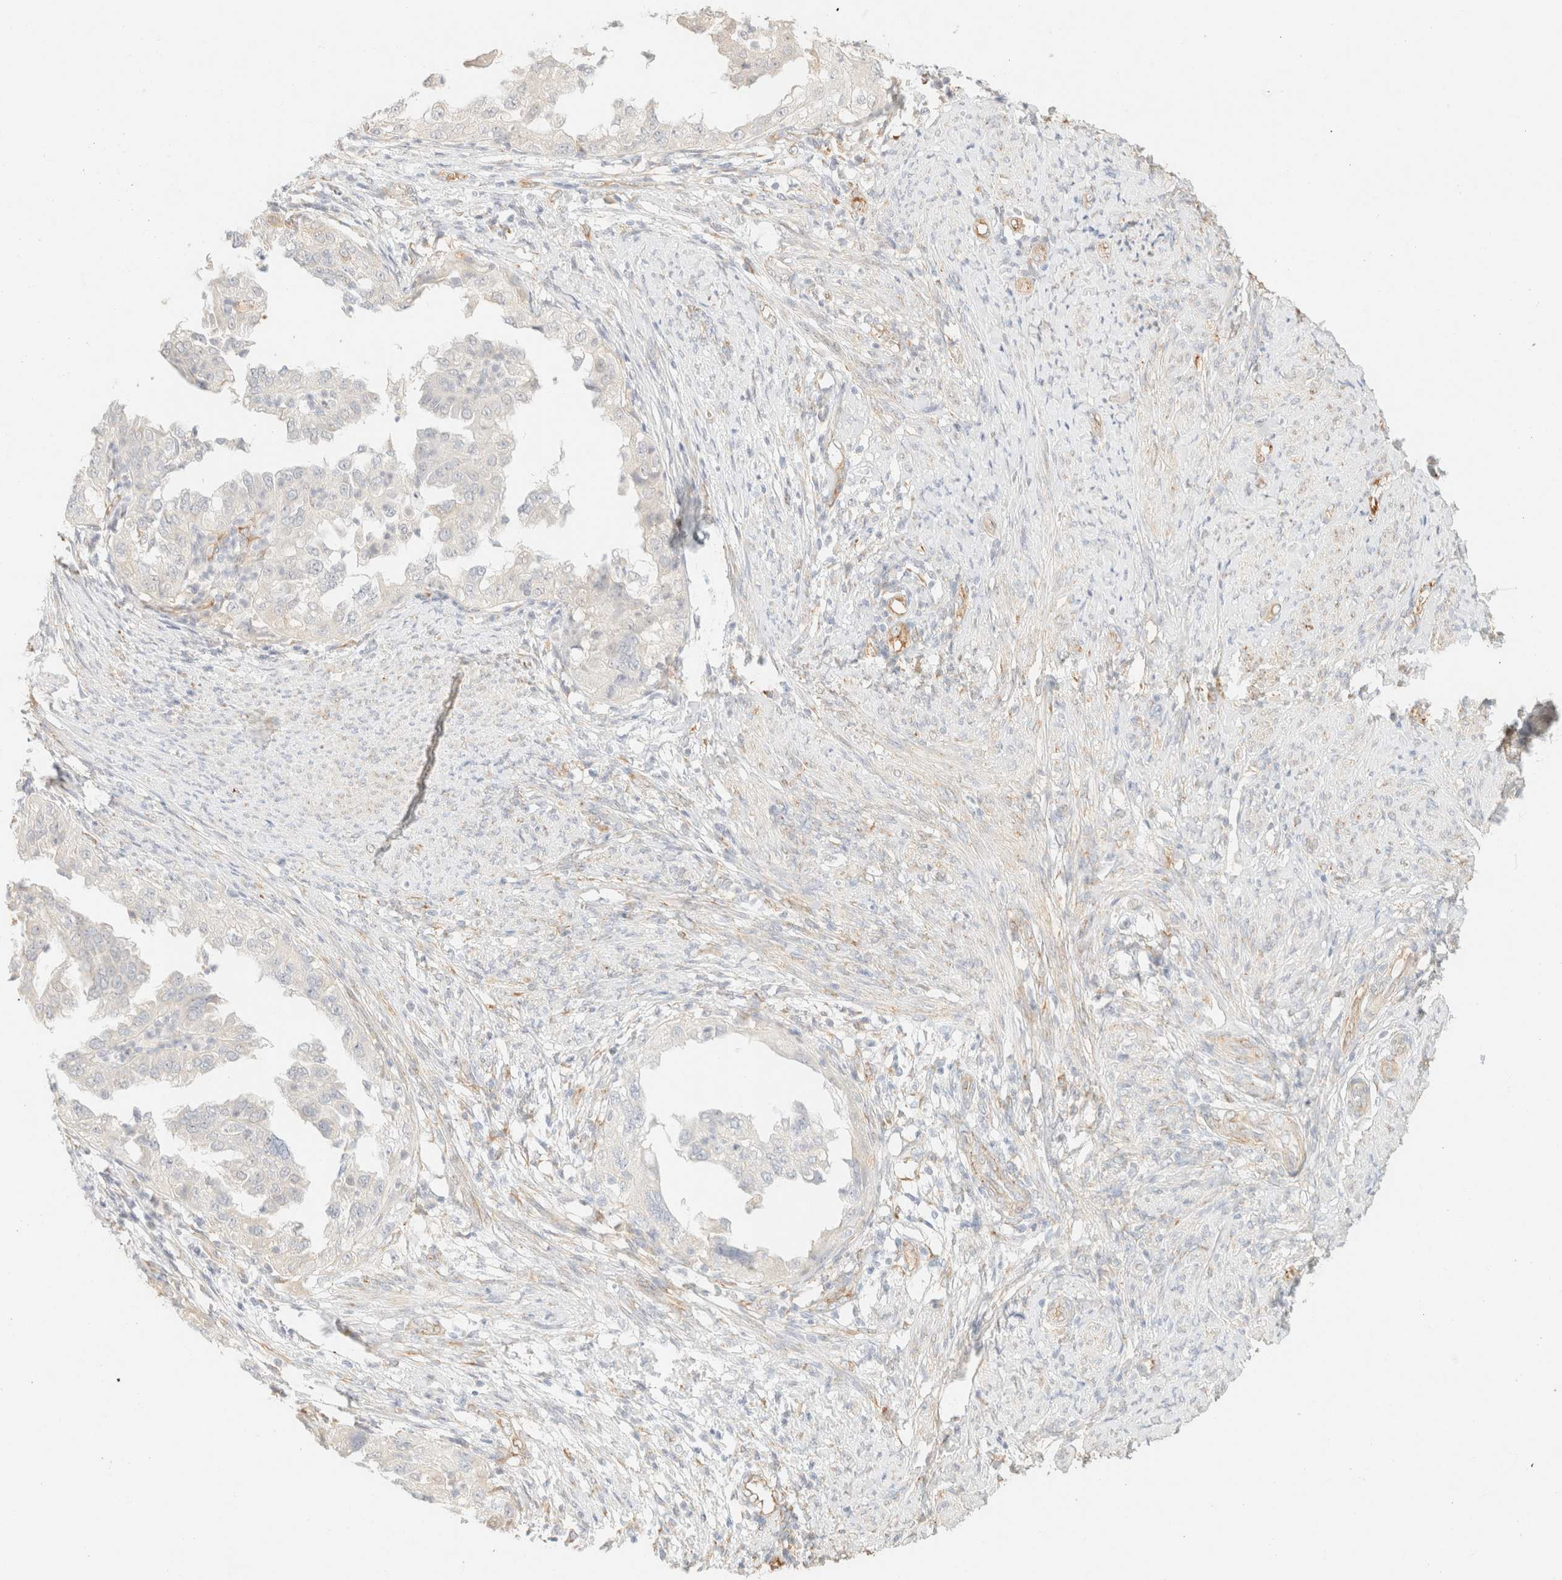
{"staining": {"intensity": "negative", "quantity": "none", "location": "none"}, "tissue": "endometrial cancer", "cell_type": "Tumor cells", "image_type": "cancer", "snomed": [{"axis": "morphology", "description": "Adenocarcinoma, NOS"}, {"axis": "topography", "description": "Endometrium"}], "caption": "There is no significant expression in tumor cells of adenocarcinoma (endometrial). (DAB (3,3'-diaminobenzidine) immunohistochemistry (IHC) visualized using brightfield microscopy, high magnification).", "gene": "SPARCL1", "patient": {"sex": "female", "age": 85}}